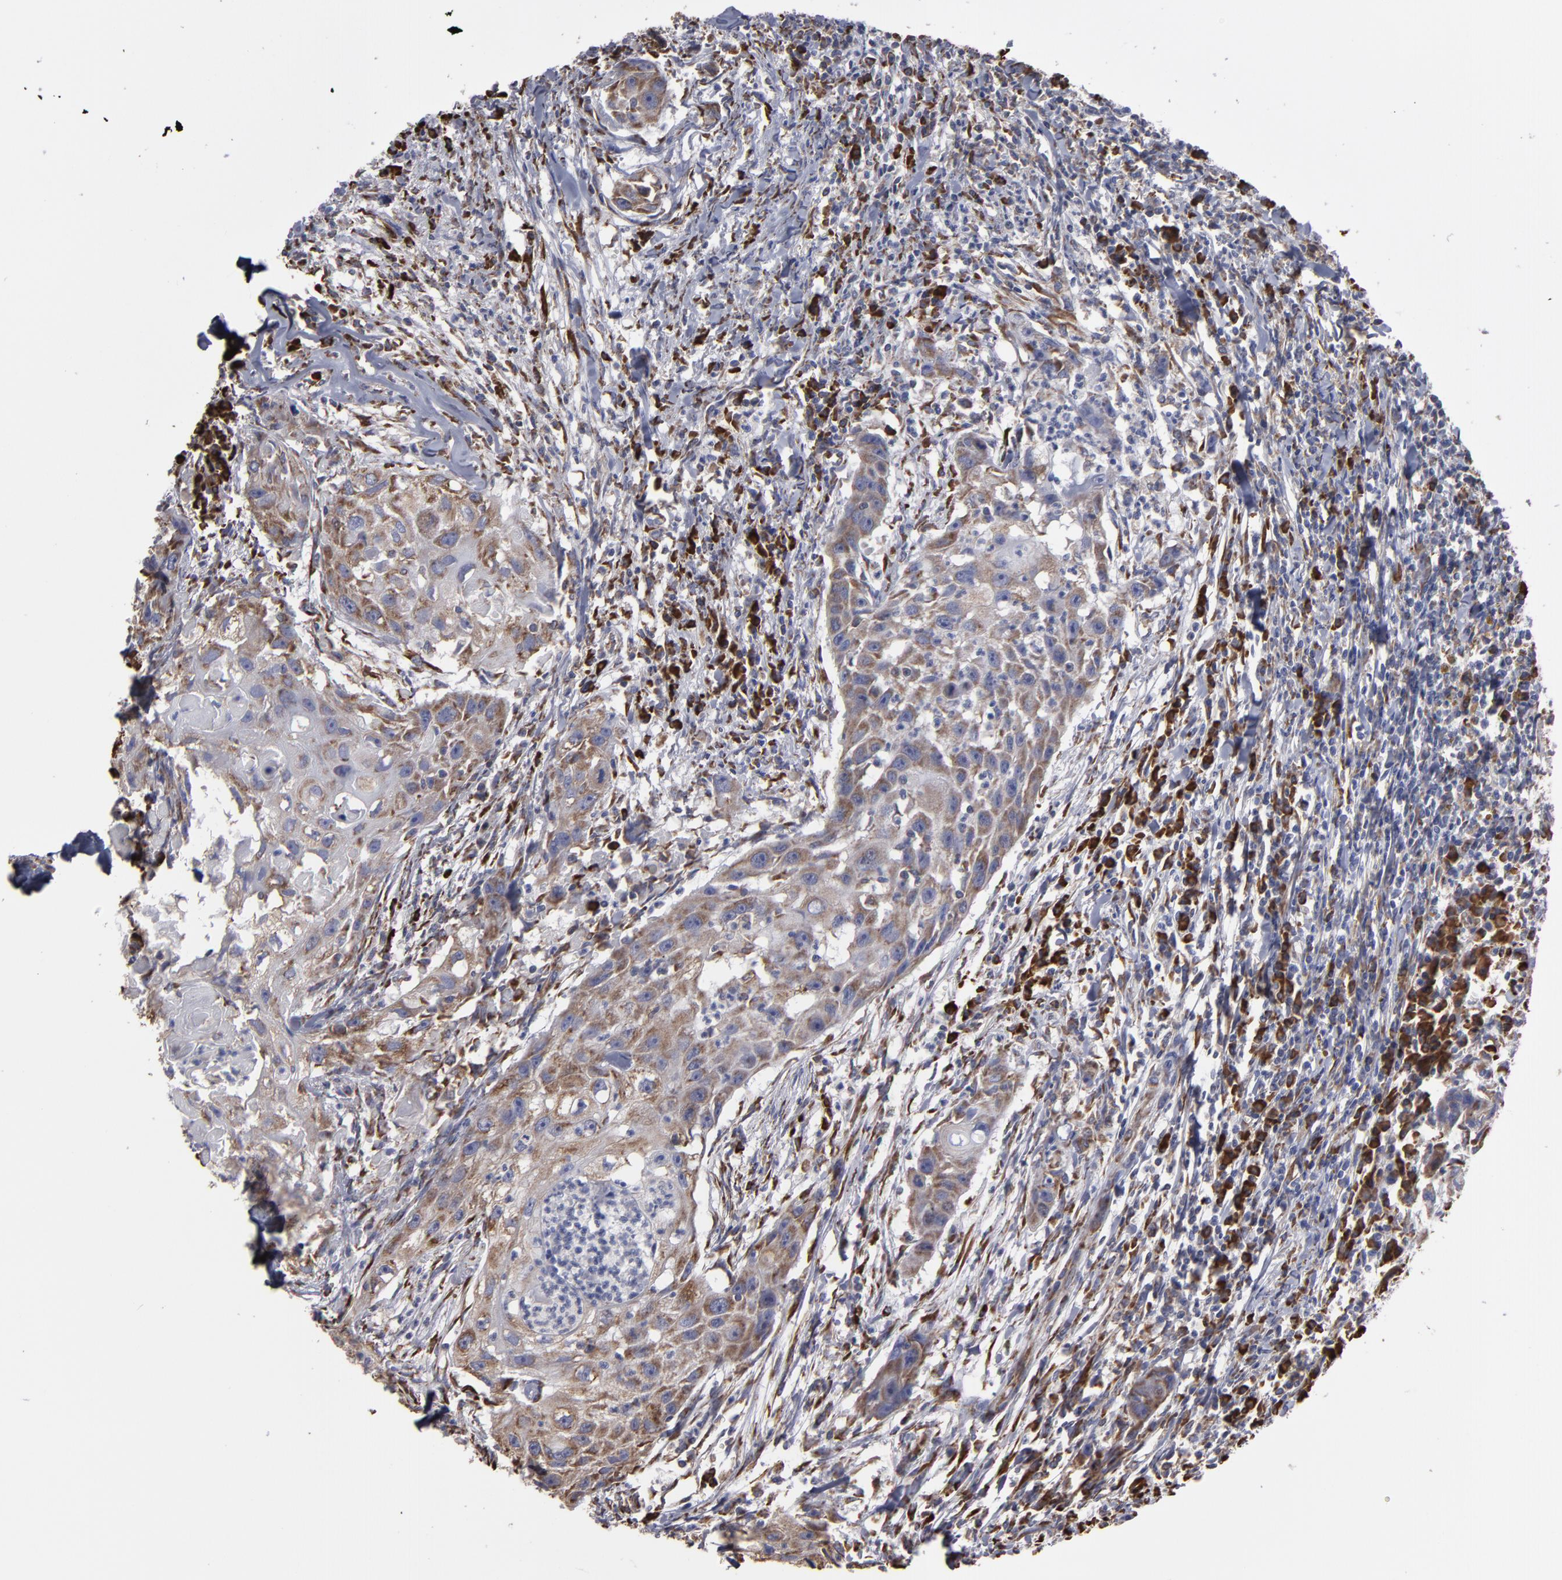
{"staining": {"intensity": "moderate", "quantity": ">75%", "location": "cytoplasmic/membranous"}, "tissue": "head and neck cancer", "cell_type": "Tumor cells", "image_type": "cancer", "snomed": [{"axis": "morphology", "description": "Squamous cell carcinoma, NOS"}, {"axis": "topography", "description": "Head-Neck"}], "caption": "An immunohistochemistry photomicrograph of tumor tissue is shown. Protein staining in brown labels moderate cytoplasmic/membranous positivity in head and neck cancer (squamous cell carcinoma) within tumor cells.", "gene": "SND1", "patient": {"sex": "male", "age": 64}}